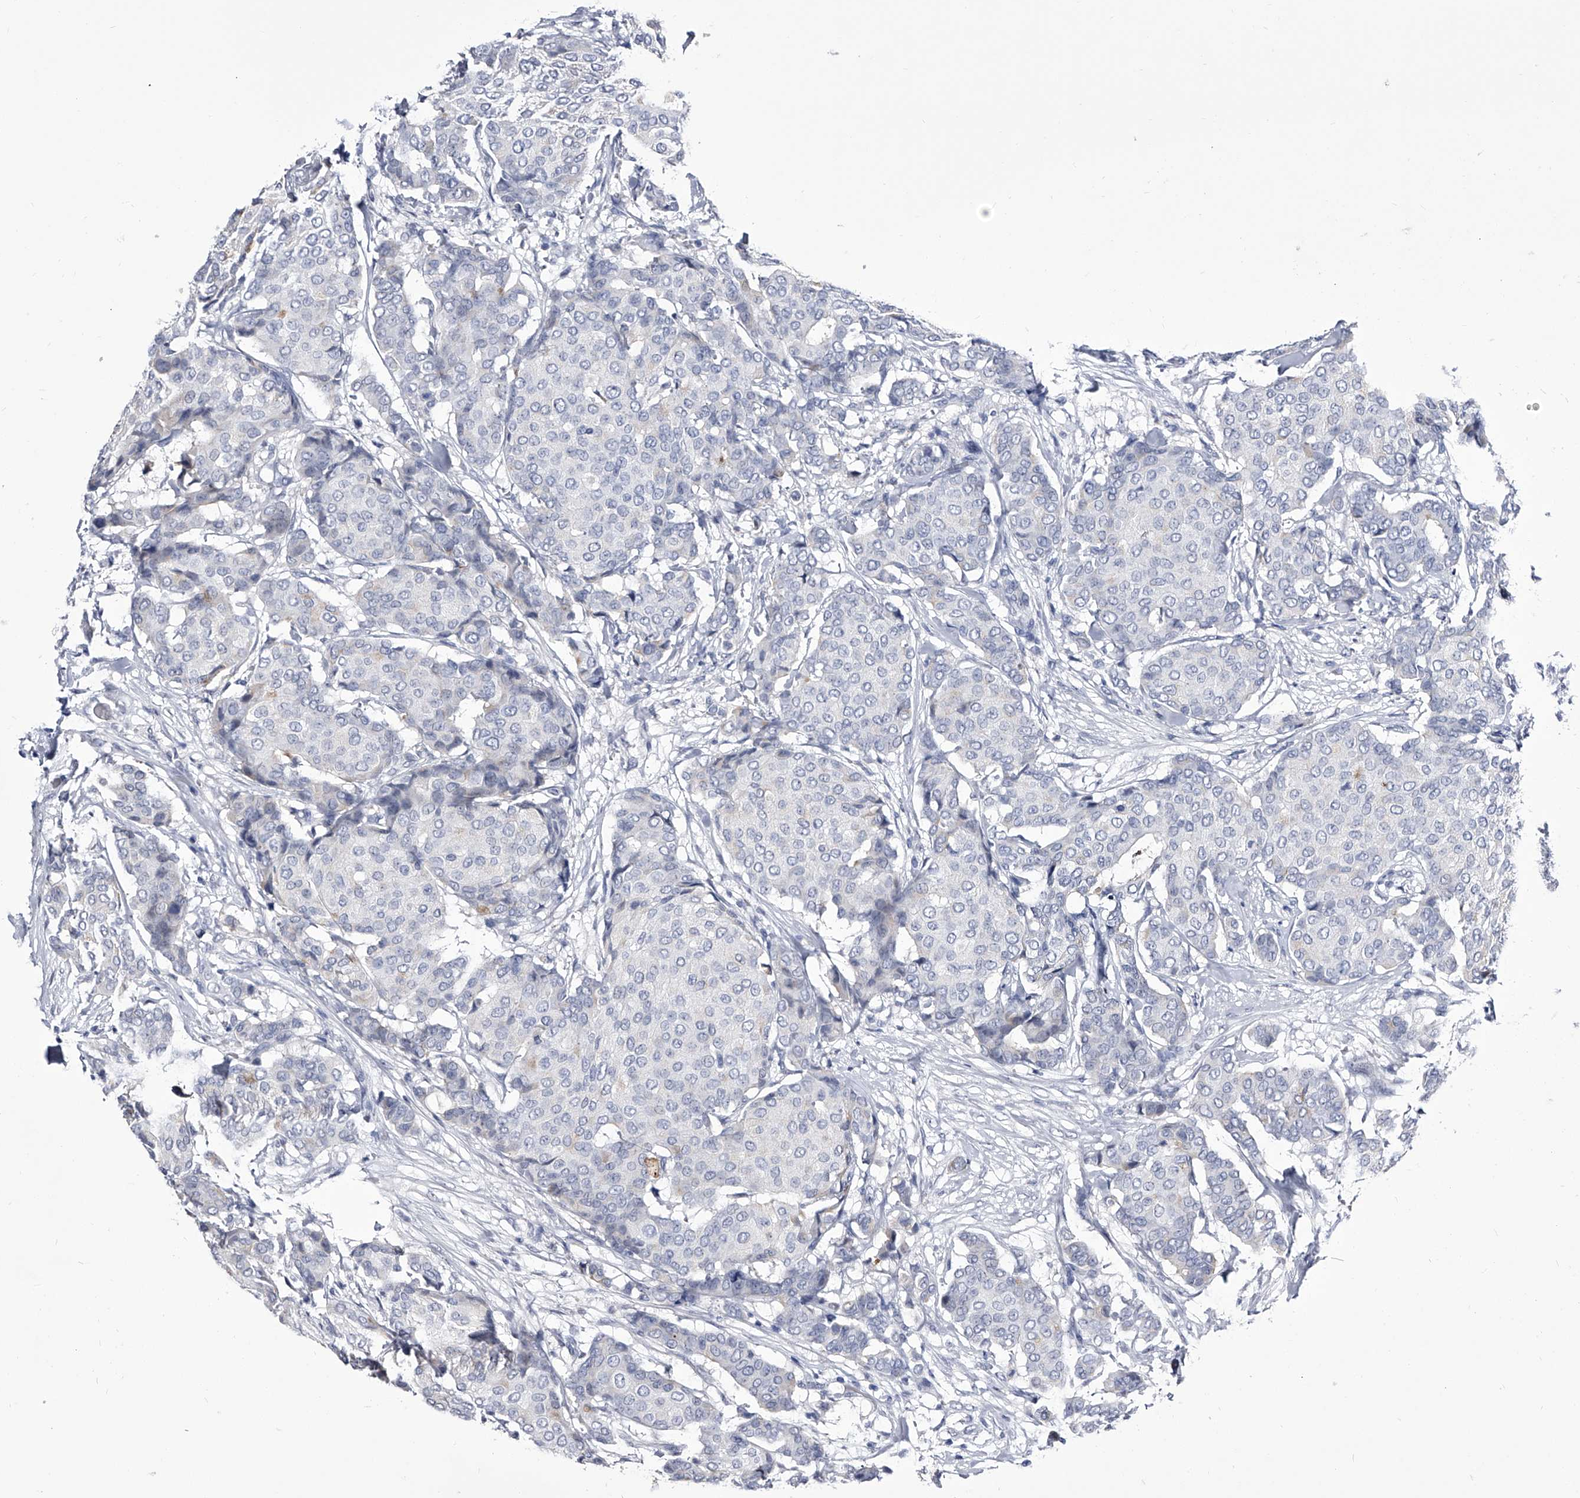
{"staining": {"intensity": "negative", "quantity": "none", "location": "none"}, "tissue": "breast cancer", "cell_type": "Tumor cells", "image_type": "cancer", "snomed": [{"axis": "morphology", "description": "Duct carcinoma"}, {"axis": "topography", "description": "Breast"}], "caption": "The immunohistochemistry (IHC) histopathology image has no significant staining in tumor cells of breast cancer (intraductal carcinoma) tissue. (DAB immunohistochemistry (IHC), high magnification).", "gene": "CRISP2", "patient": {"sex": "female", "age": 75}}